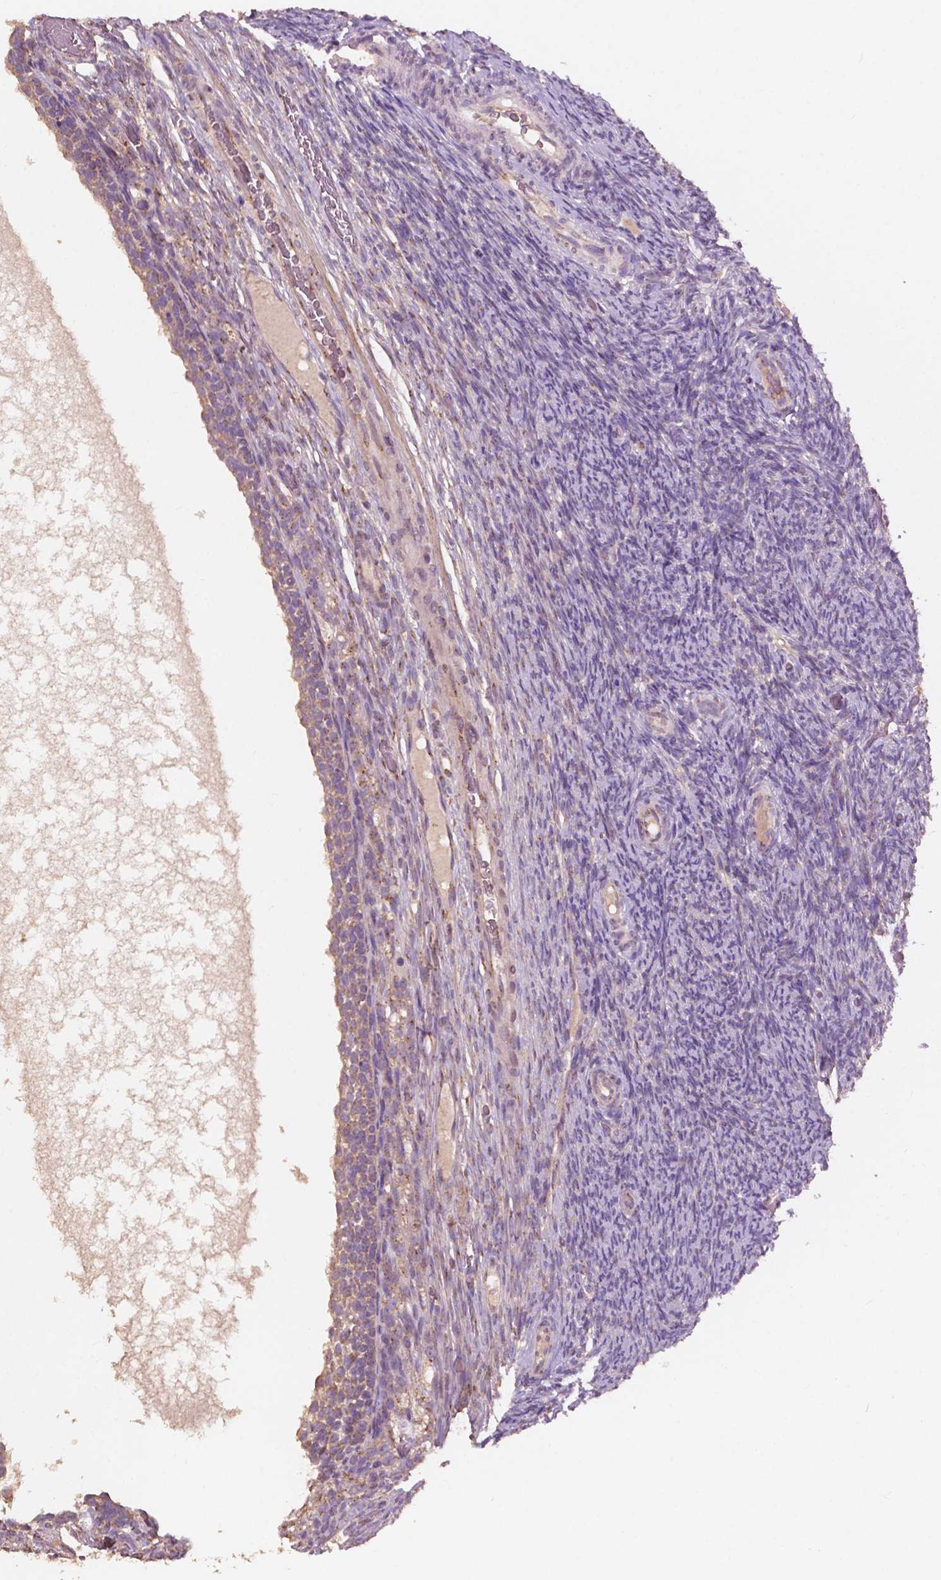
{"staining": {"intensity": "moderate", "quantity": "<25%", "location": "cytoplasmic/membranous"}, "tissue": "ovary", "cell_type": "Ovarian stroma cells", "image_type": "normal", "snomed": [{"axis": "morphology", "description": "Normal tissue, NOS"}, {"axis": "topography", "description": "Ovary"}], "caption": "IHC histopathology image of benign ovary: ovary stained using immunohistochemistry (IHC) displays low levels of moderate protein expression localized specifically in the cytoplasmic/membranous of ovarian stroma cells, appearing as a cytoplasmic/membranous brown color.", "gene": "CHPT1", "patient": {"sex": "female", "age": 34}}